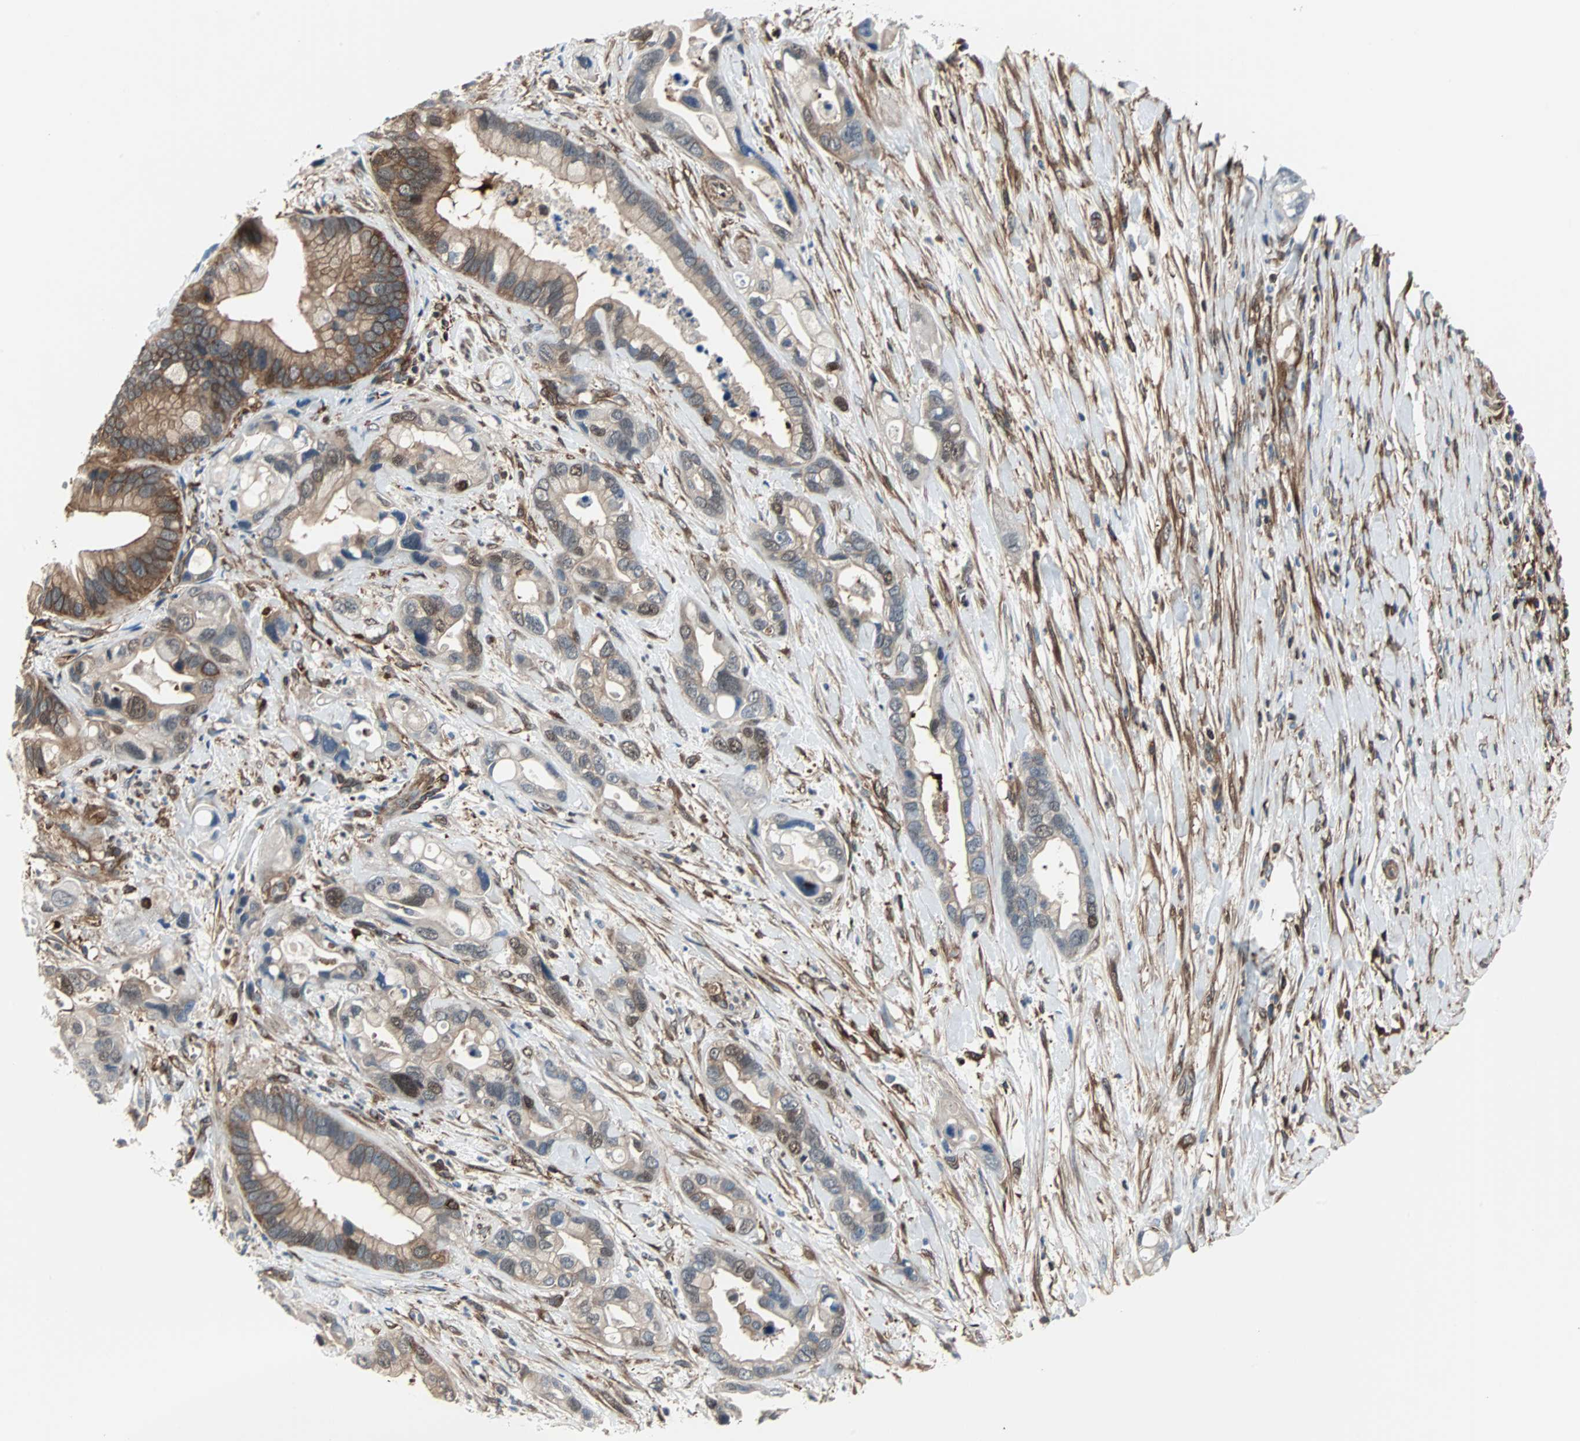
{"staining": {"intensity": "moderate", "quantity": ">75%", "location": "cytoplasmic/membranous"}, "tissue": "pancreatic cancer", "cell_type": "Tumor cells", "image_type": "cancer", "snomed": [{"axis": "morphology", "description": "Adenocarcinoma, NOS"}, {"axis": "topography", "description": "Pancreas"}], "caption": "Immunohistochemical staining of pancreatic cancer shows medium levels of moderate cytoplasmic/membranous positivity in about >75% of tumor cells.", "gene": "RELA", "patient": {"sex": "female", "age": 77}}